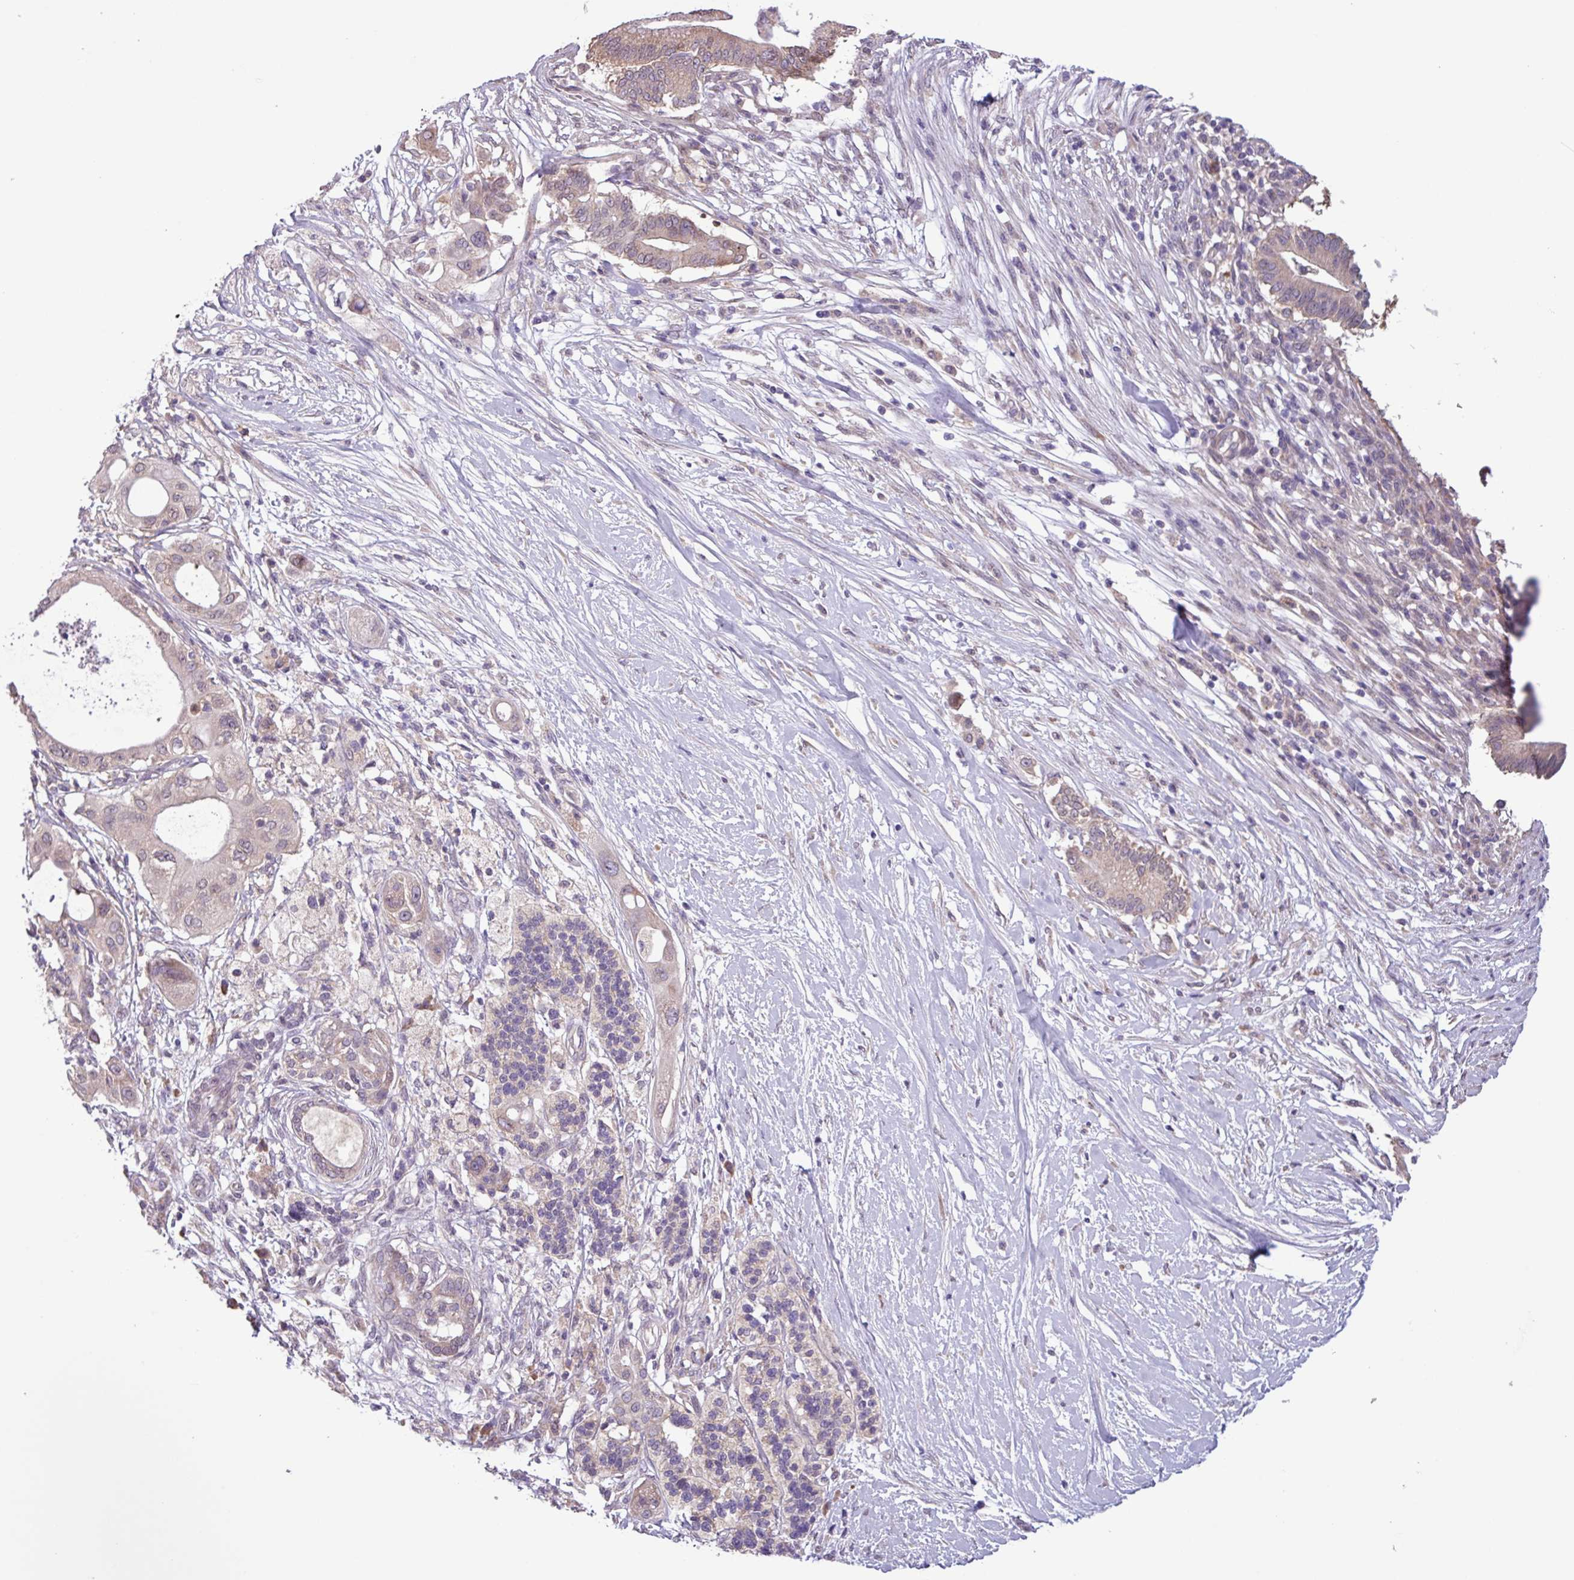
{"staining": {"intensity": "weak", "quantity": "25%-75%", "location": "cytoplasmic/membranous"}, "tissue": "pancreatic cancer", "cell_type": "Tumor cells", "image_type": "cancer", "snomed": [{"axis": "morphology", "description": "Adenocarcinoma, NOS"}, {"axis": "topography", "description": "Pancreas"}], "caption": "The histopathology image exhibits a brown stain indicating the presence of a protein in the cytoplasmic/membranous of tumor cells in adenocarcinoma (pancreatic). Using DAB (3,3'-diaminobenzidine) (brown) and hematoxylin (blue) stains, captured at high magnification using brightfield microscopy.", "gene": "C20orf27", "patient": {"sex": "male", "age": 68}}